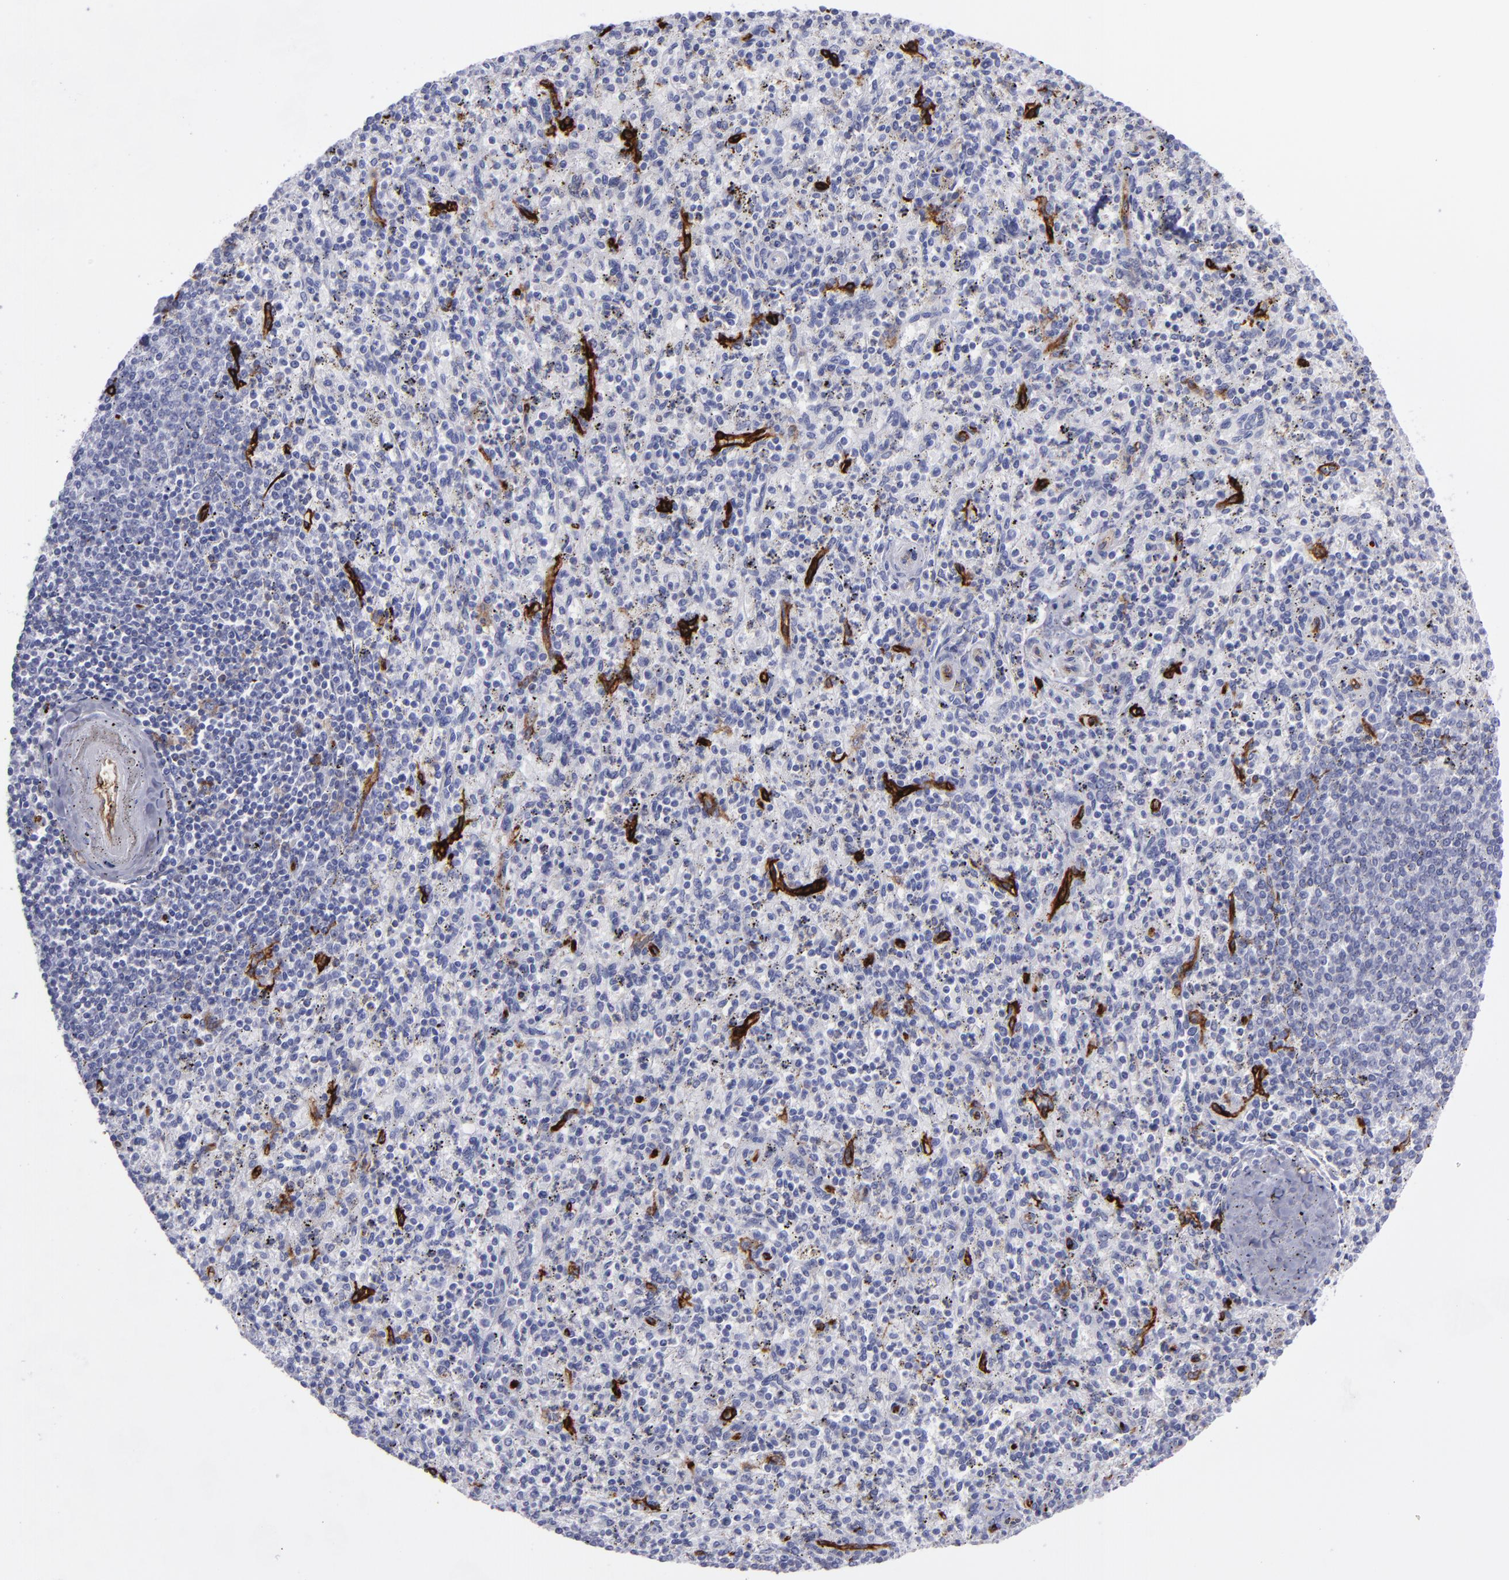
{"staining": {"intensity": "negative", "quantity": "none", "location": "none"}, "tissue": "spleen", "cell_type": "Cells in red pulp", "image_type": "normal", "snomed": [{"axis": "morphology", "description": "Normal tissue, NOS"}, {"axis": "topography", "description": "Spleen"}], "caption": "DAB (3,3'-diaminobenzidine) immunohistochemical staining of normal spleen demonstrates no significant positivity in cells in red pulp. Nuclei are stained in blue.", "gene": "ACE", "patient": {"sex": "male", "age": 72}}